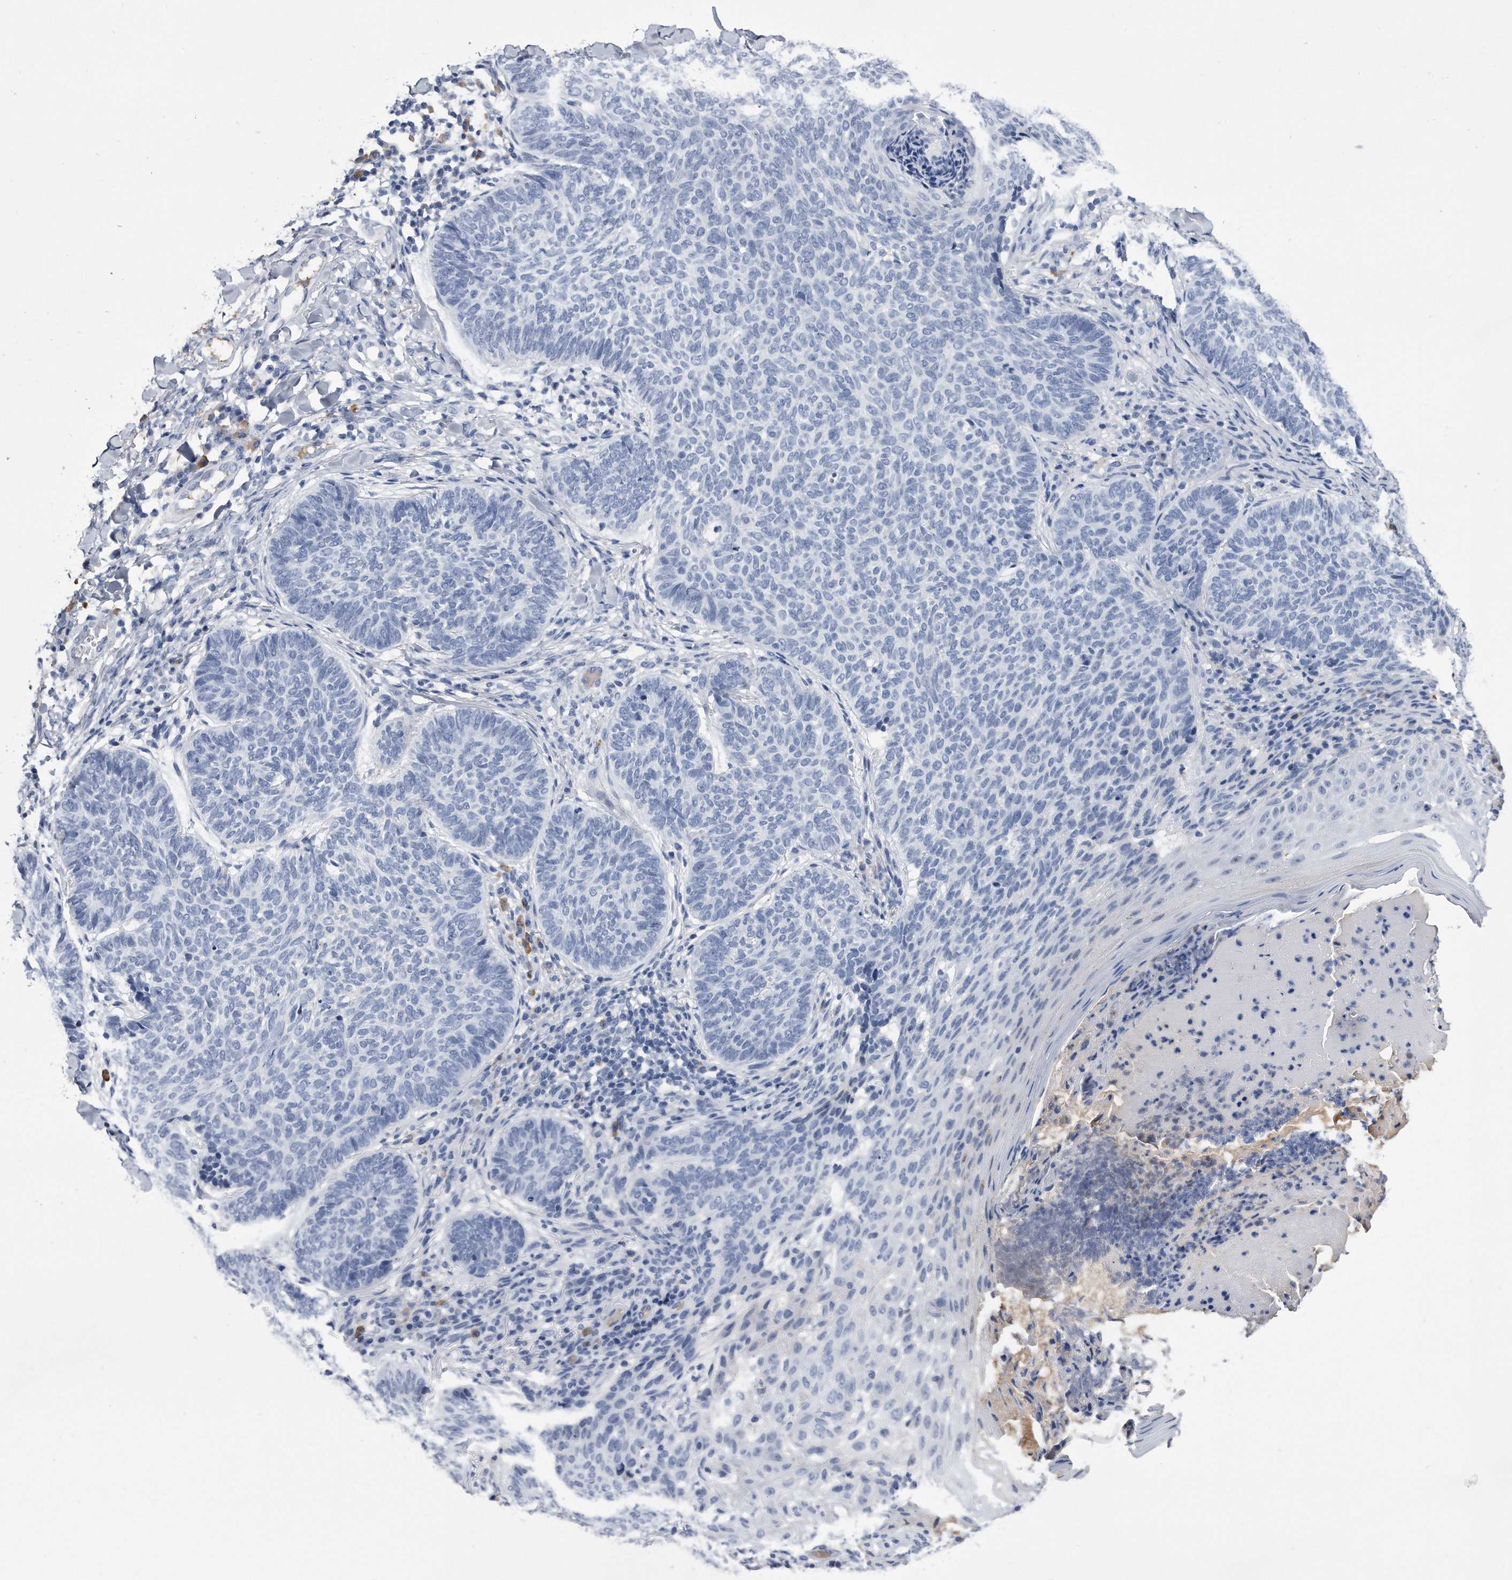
{"staining": {"intensity": "negative", "quantity": "none", "location": "none"}, "tissue": "skin cancer", "cell_type": "Tumor cells", "image_type": "cancer", "snomed": [{"axis": "morphology", "description": "Normal tissue, NOS"}, {"axis": "morphology", "description": "Basal cell carcinoma"}, {"axis": "topography", "description": "Skin"}], "caption": "An immunohistochemistry micrograph of skin basal cell carcinoma is shown. There is no staining in tumor cells of skin basal cell carcinoma.", "gene": "KCTD8", "patient": {"sex": "male", "age": 50}}